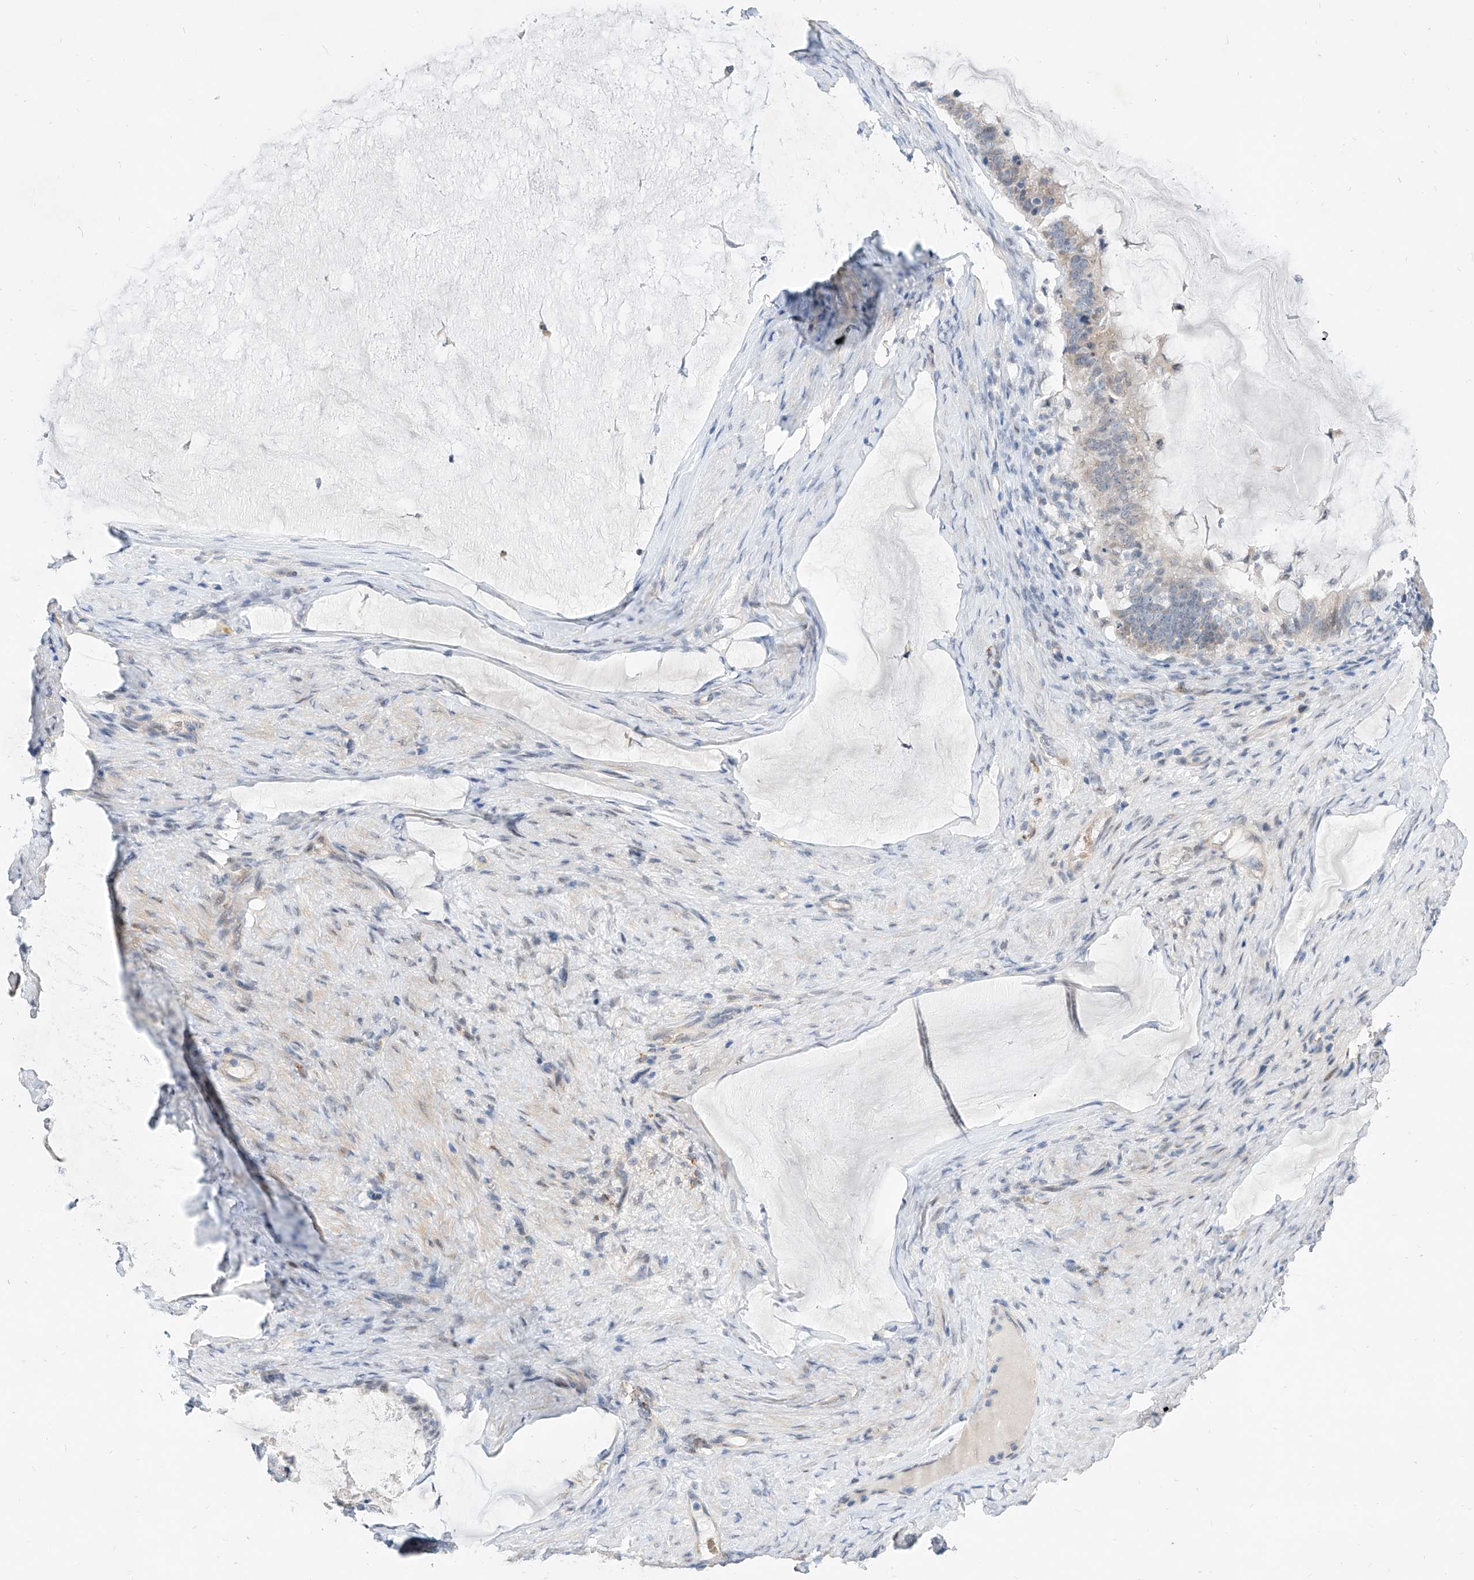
{"staining": {"intensity": "weak", "quantity": "<25%", "location": "cytoplasmic/membranous"}, "tissue": "ovarian cancer", "cell_type": "Tumor cells", "image_type": "cancer", "snomed": [{"axis": "morphology", "description": "Cystadenocarcinoma, mucinous, NOS"}, {"axis": "topography", "description": "Ovary"}], "caption": "A histopathology image of human ovarian cancer (mucinous cystadenocarcinoma) is negative for staining in tumor cells.", "gene": "BPTF", "patient": {"sex": "female", "age": 61}}